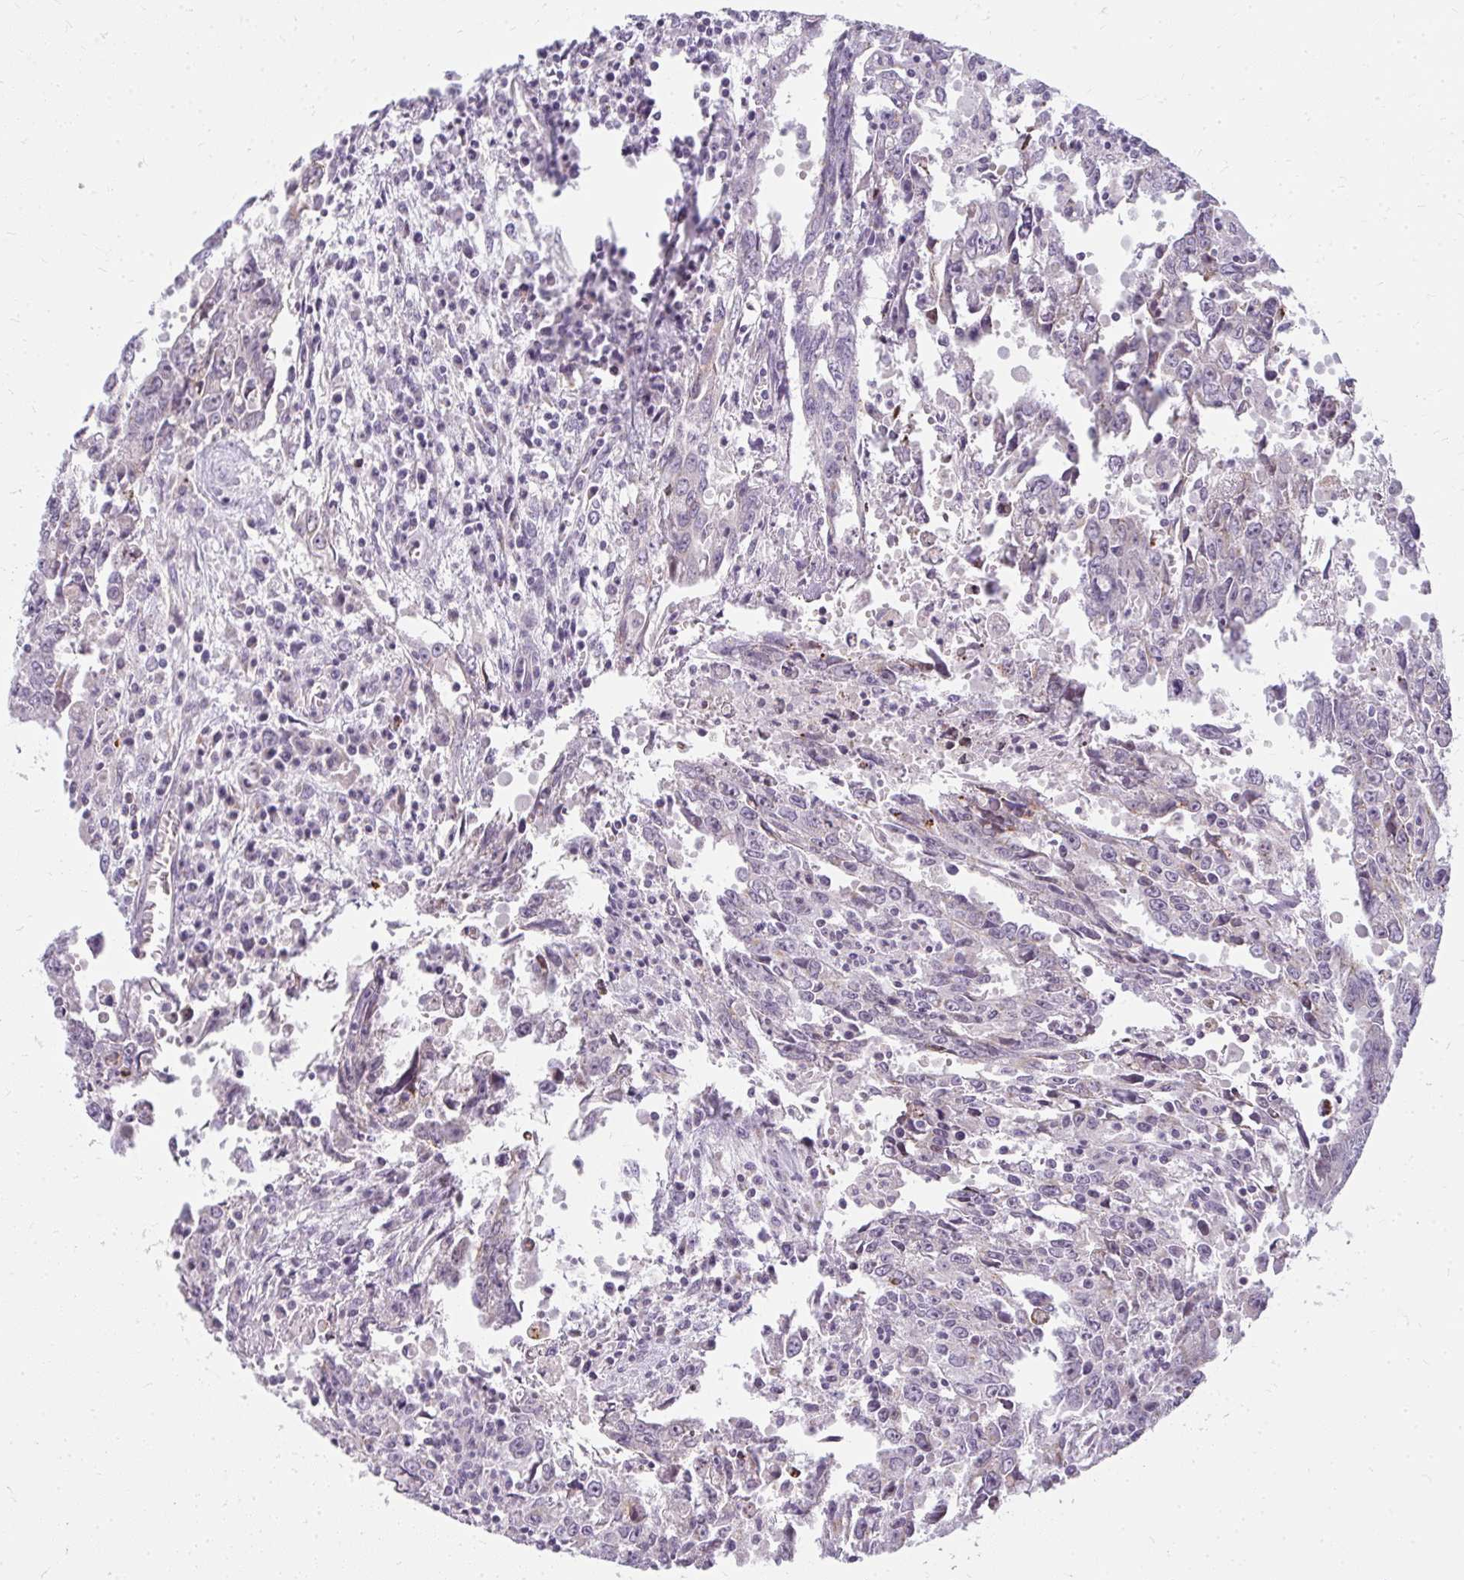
{"staining": {"intensity": "negative", "quantity": "none", "location": "none"}, "tissue": "testis cancer", "cell_type": "Tumor cells", "image_type": "cancer", "snomed": [{"axis": "morphology", "description": "Carcinoma, Embryonal, NOS"}, {"axis": "topography", "description": "Testis"}], "caption": "Immunohistochemical staining of embryonal carcinoma (testis) shows no significant positivity in tumor cells.", "gene": "ZFYVE26", "patient": {"sex": "male", "age": 22}}